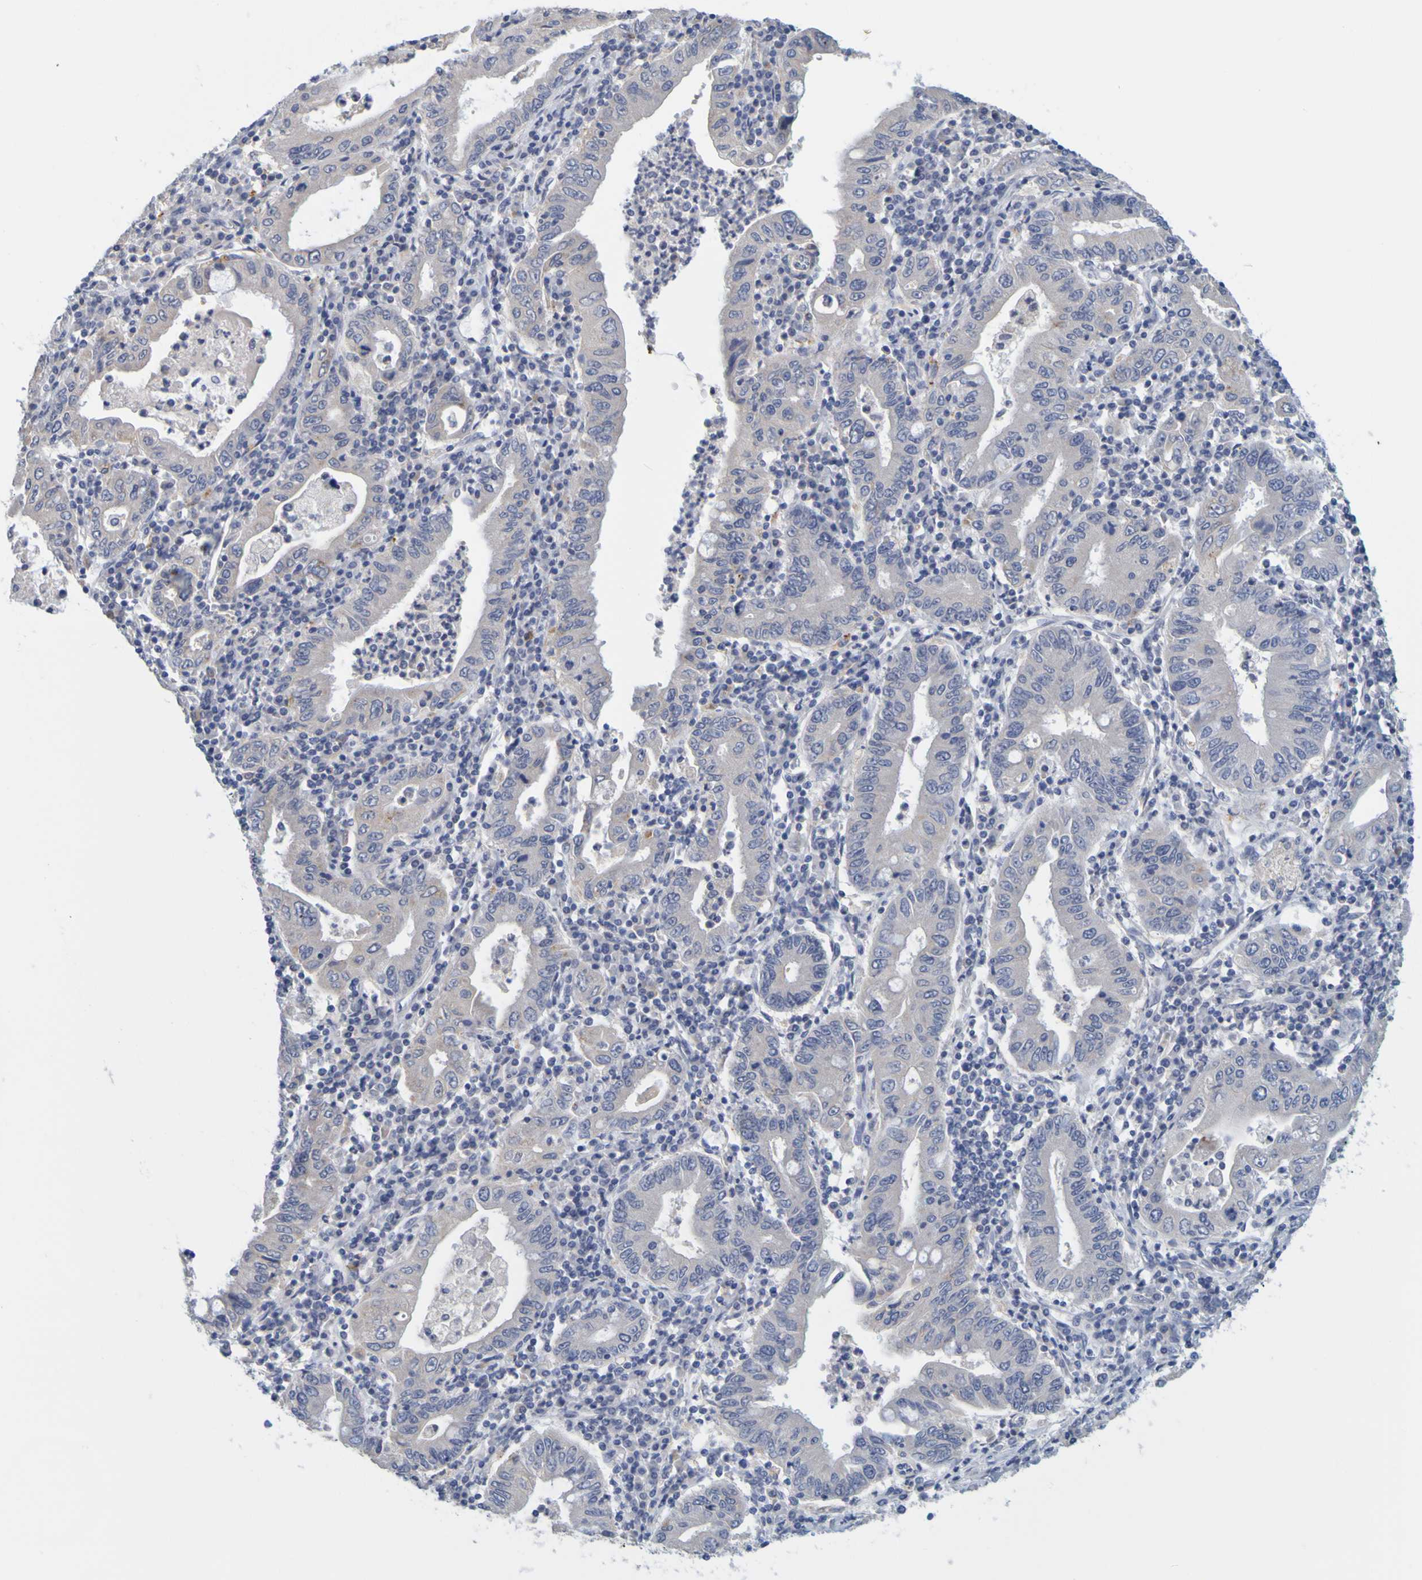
{"staining": {"intensity": "negative", "quantity": "none", "location": "none"}, "tissue": "stomach cancer", "cell_type": "Tumor cells", "image_type": "cancer", "snomed": [{"axis": "morphology", "description": "Normal tissue, NOS"}, {"axis": "morphology", "description": "Adenocarcinoma, NOS"}, {"axis": "topography", "description": "Esophagus"}, {"axis": "topography", "description": "Stomach, upper"}, {"axis": "topography", "description": "Peripheral nerve tissue"}], "caption": "Tumor cells show no significant protein staining in stomach cancer.", "gene": "ENDOU", "patient": {"sex": "male", "age": 62}}